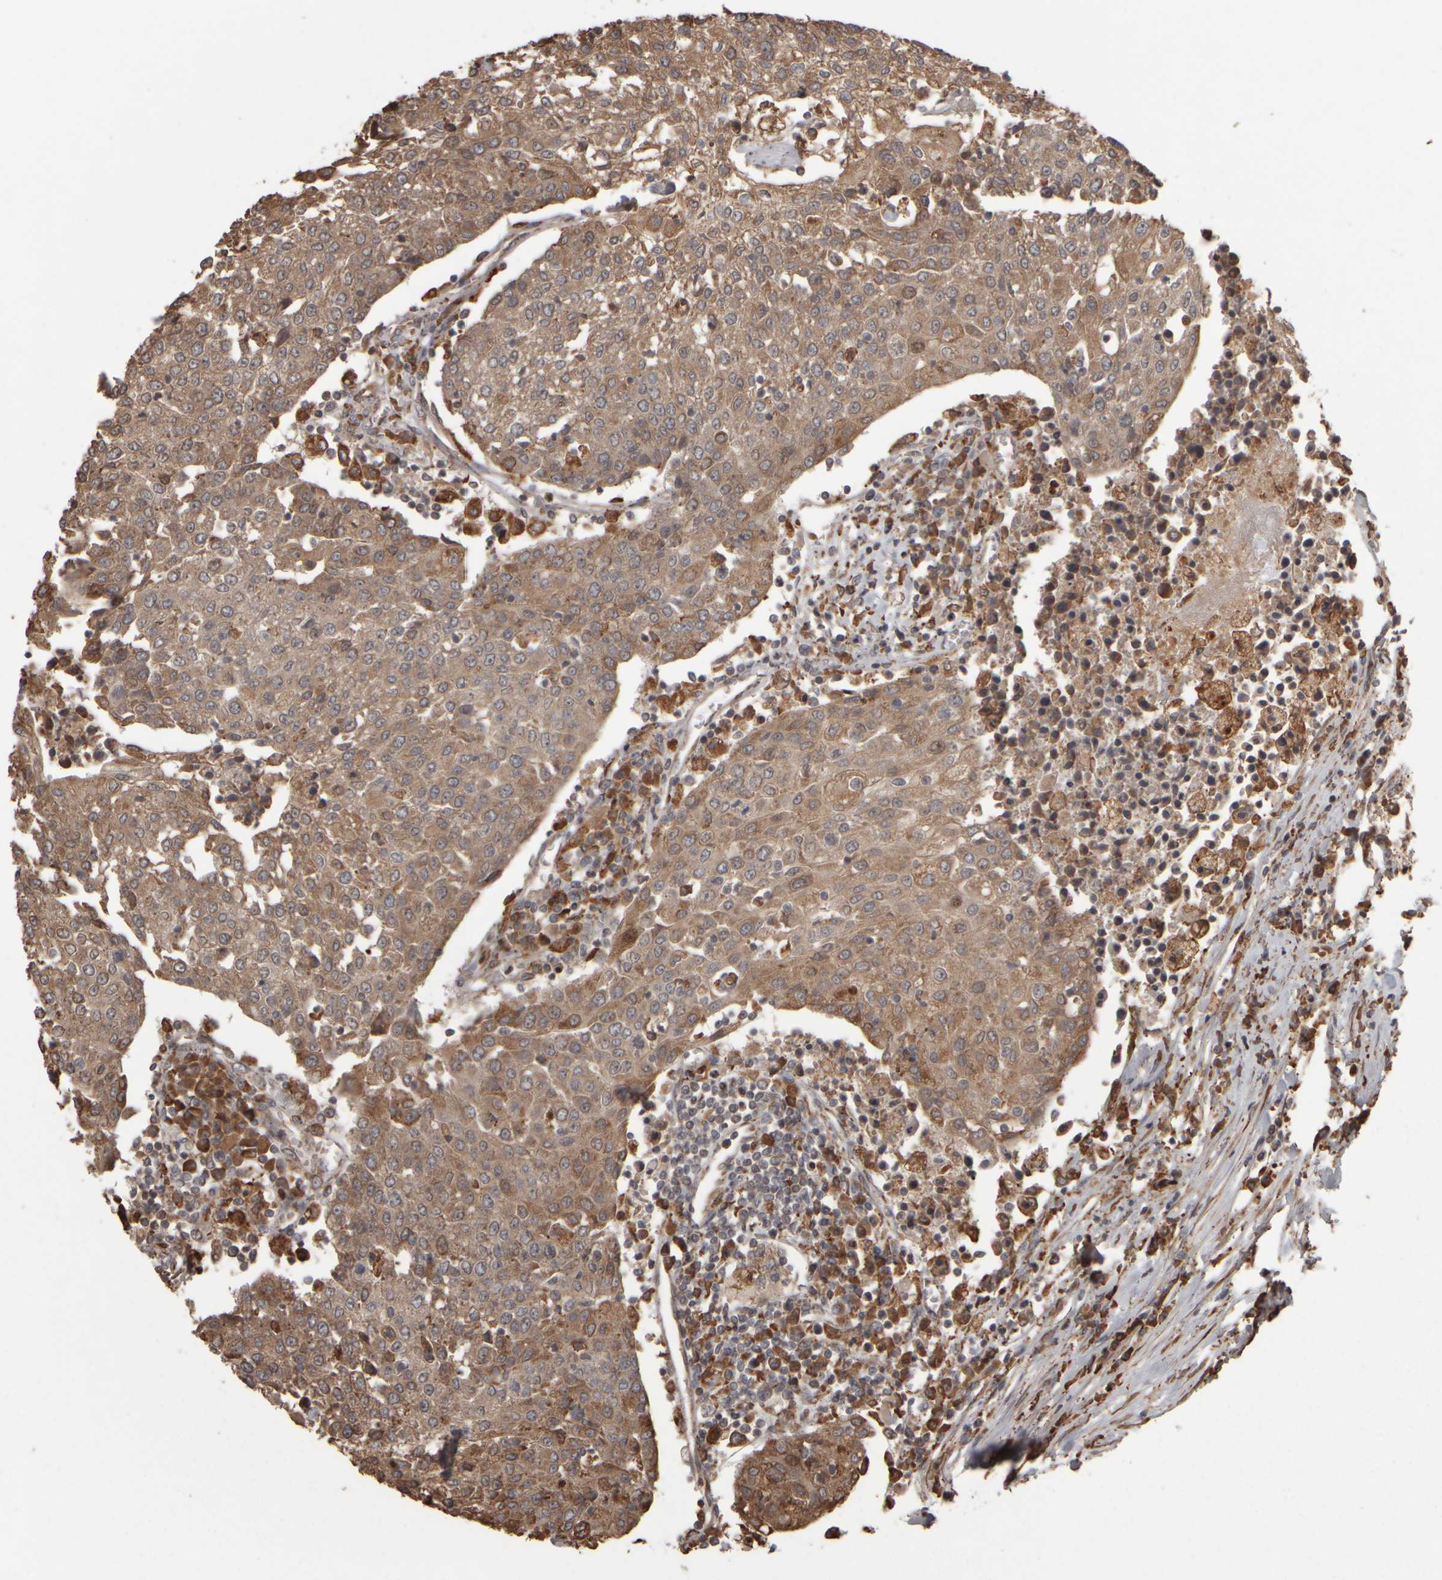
{"staining": {"intensity": "moderate", "quantity": ">75%", "location": "cytoplasmic/membranous"}, "tissue": "urothelial cancer", "cell_type": "Tumor cells", "image_type": "cancer", "snomed": [{"axis": "morphology", "description": "Urothelial carcinoma, High grade"}, {"axis": "topography", "description": "Urinary bladder"}], "caption": "Immunohistochemical staining of urothelial cancer reveals medium levels of moderate cytoplasmic/membranous expression in about >75% of tumor cells. Nuclei are stained in blue.", "gene": "AGBL3", "patient": {"sex": "female", "age": 85}}